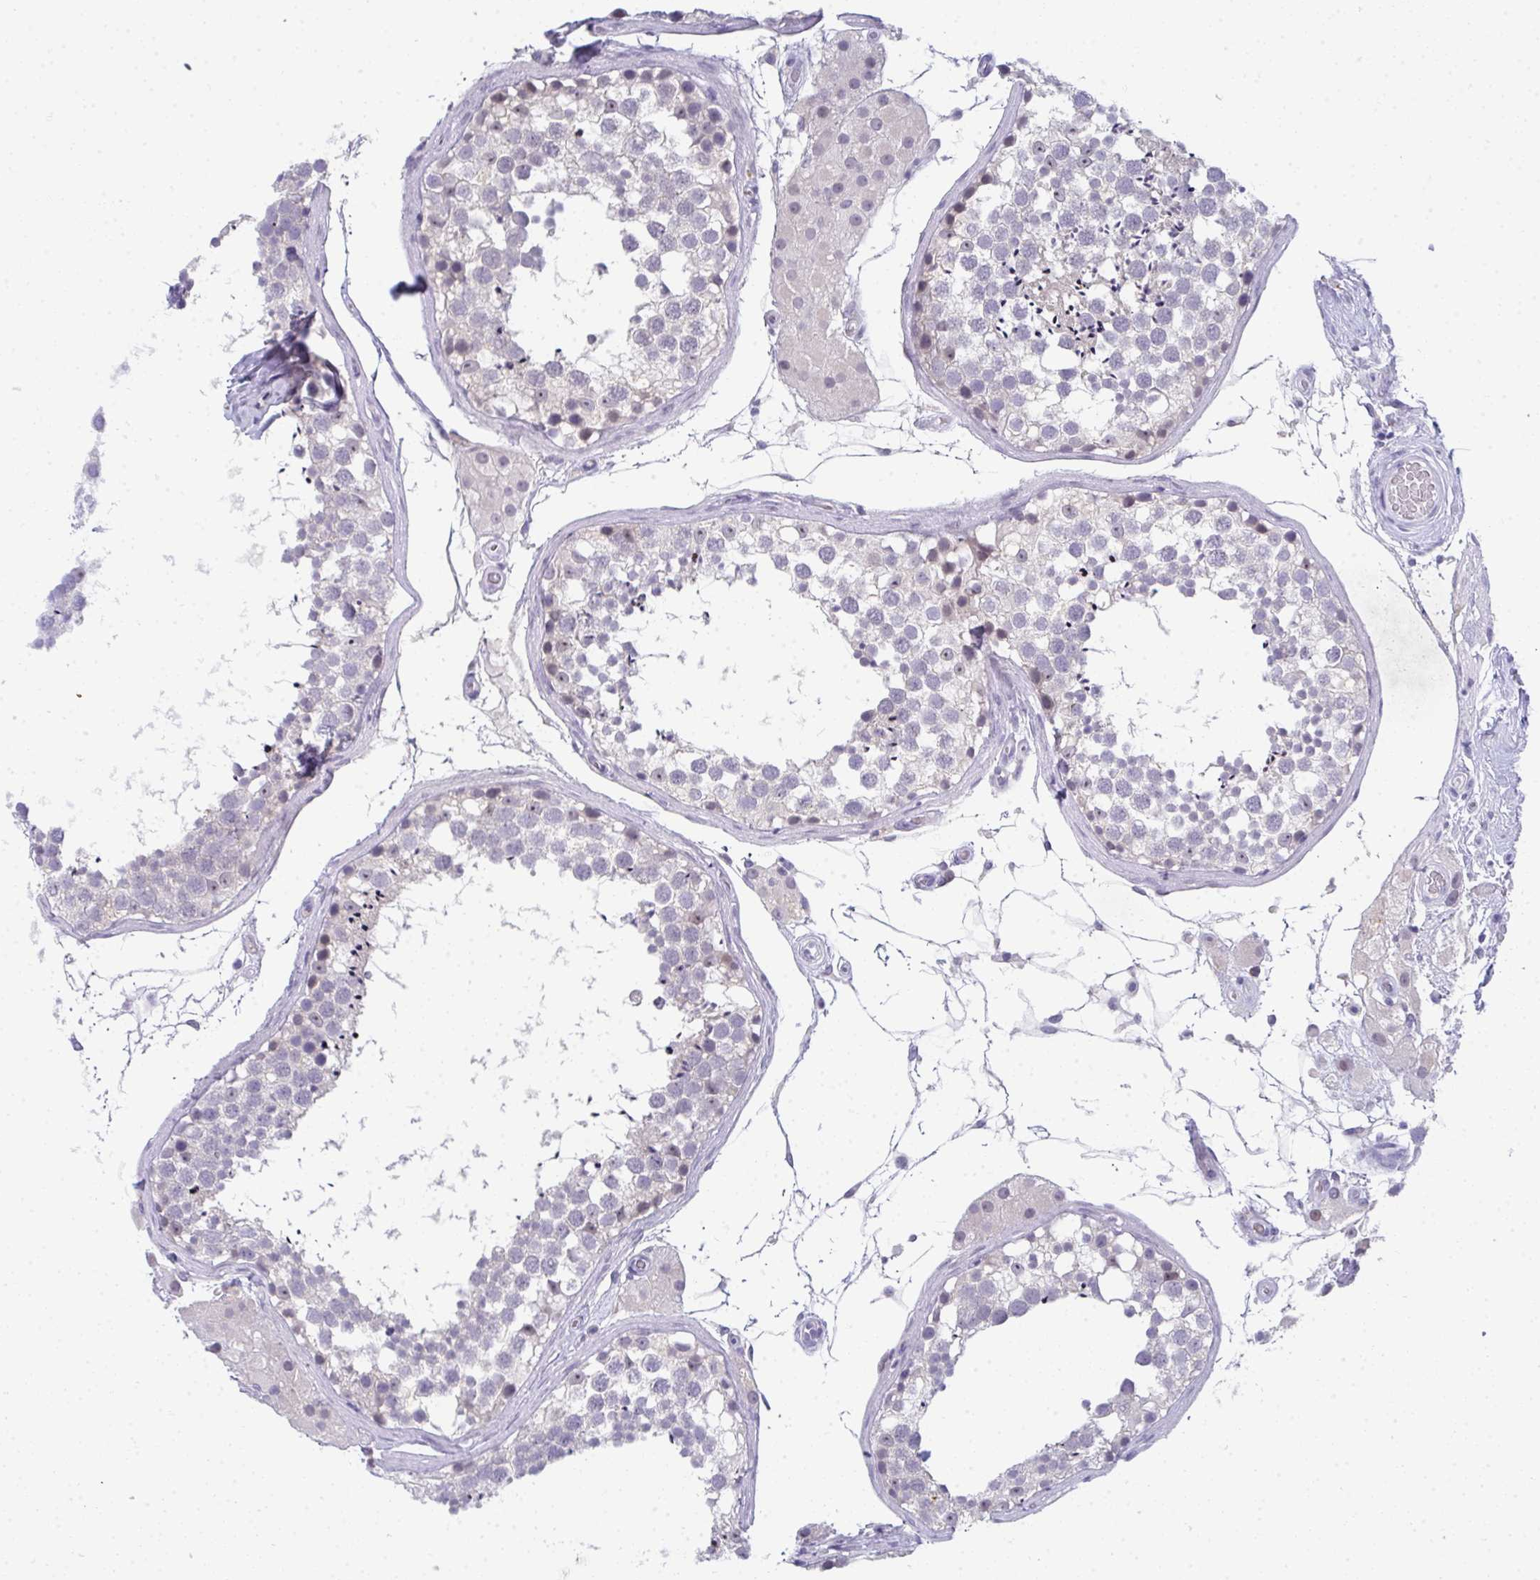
{"staining": {"intensity": "negative", "quantity": "none", "location": "none"}, "tissue": "testis", "cell_type": "Cells in seminiferous ducts", "image_type": "normal", "snomed": [{"axis": "morphology", "description": "Normal tissue, NOS"}, {"axis": "morphology", "description": "Seminoma, NOS"}, {"axis": "topography", "description": "Testis"}], "caption": "Photomicrograph shows no protein positivity in cells in seminiferous ducts of benign testis.", "gene": "TMEM82", "patient": {"sex": "male", "age": 65}}